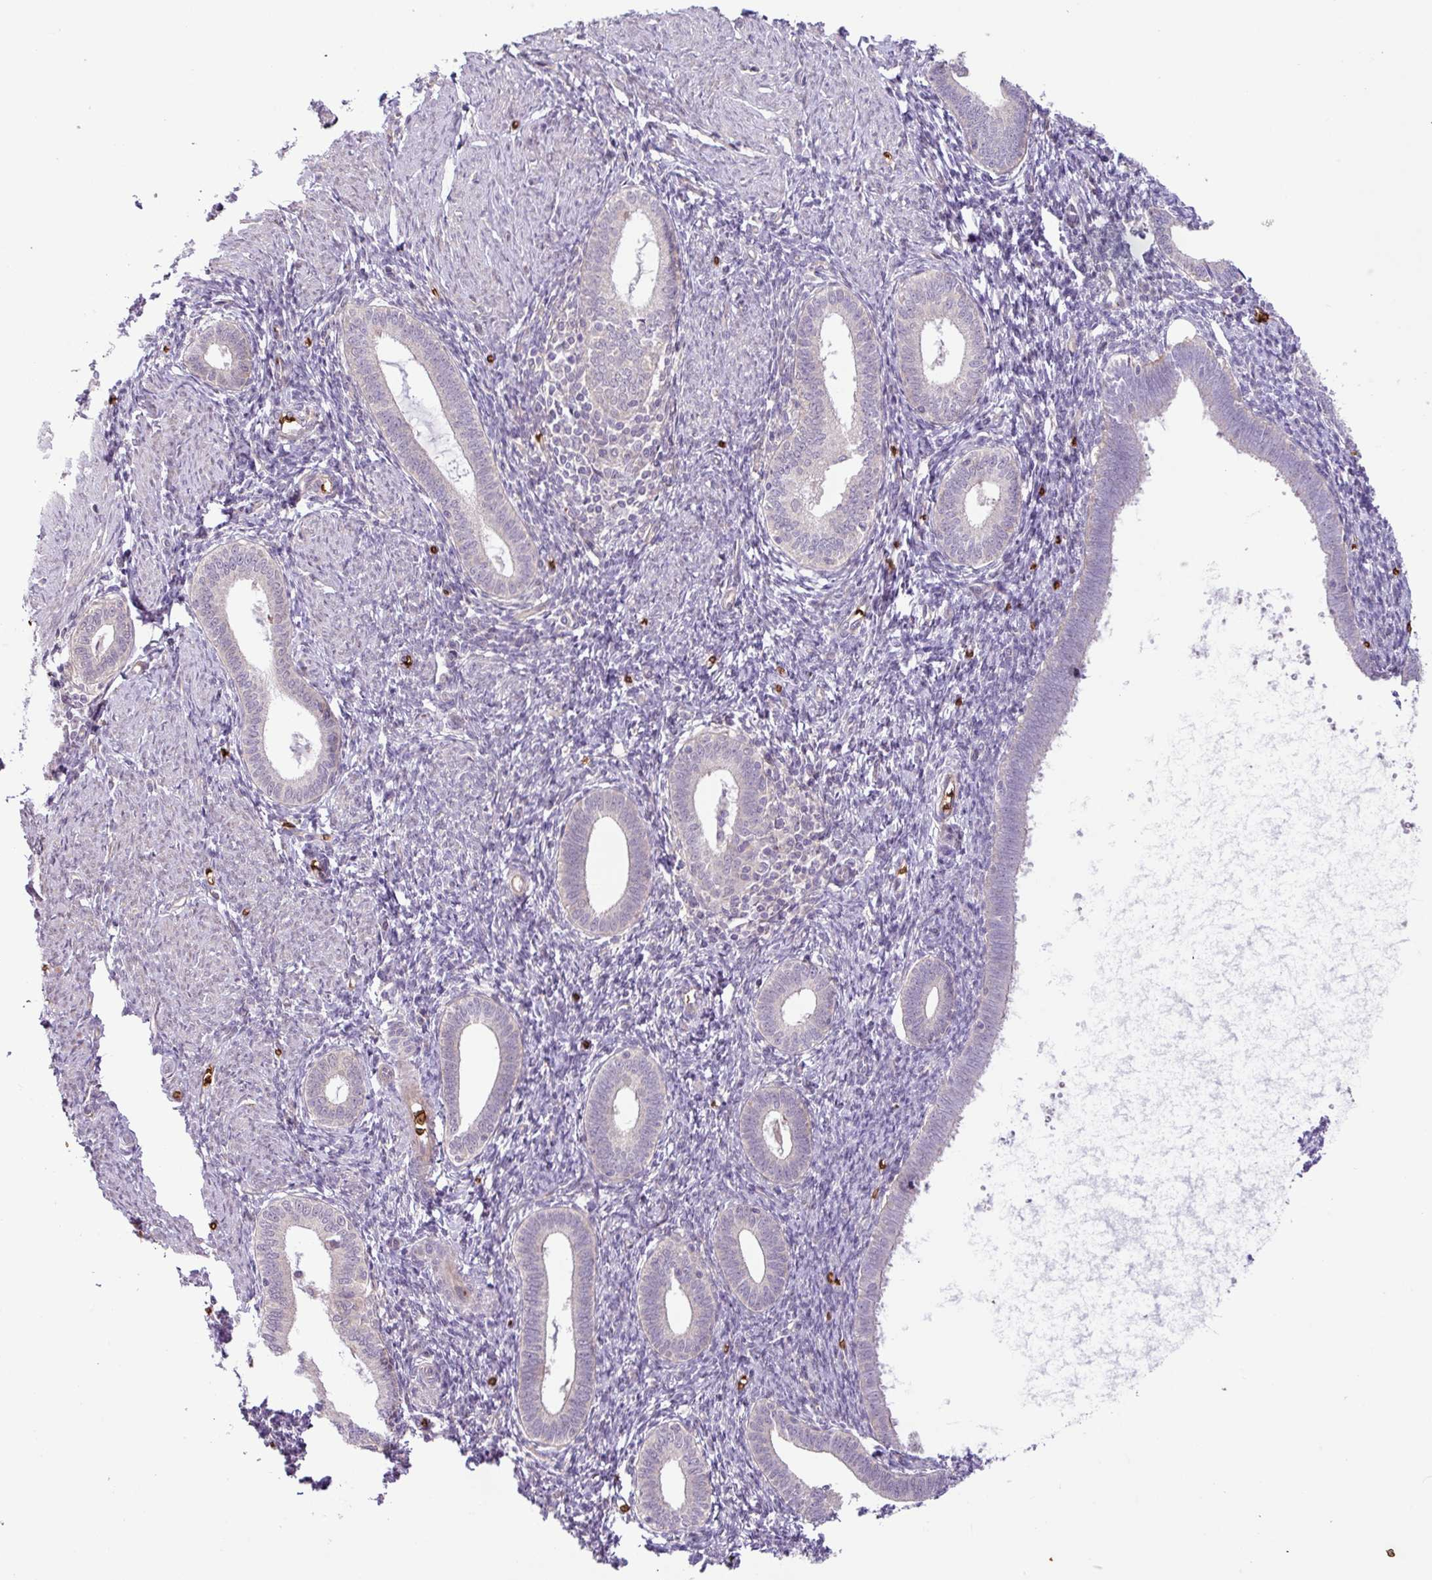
{"staining": {"intensity": "negative", "quantity": "none", "location": "none"}, "tissue": "endometrium", "cell_type": "Cells in endometrial stroma", "image_type": "normal", "snomed": [{"axis": "morphology", "description": "Normal tissue, NOS"}, {"axis": "topography", "description": "Endometrium"}], "caption": "This is an IHC histopathology image of normal endometrium. There is no expression in cells in endometrial stroma.", "gene": "RAD21L1", "patient": {"sex": "female", "age": 41}}